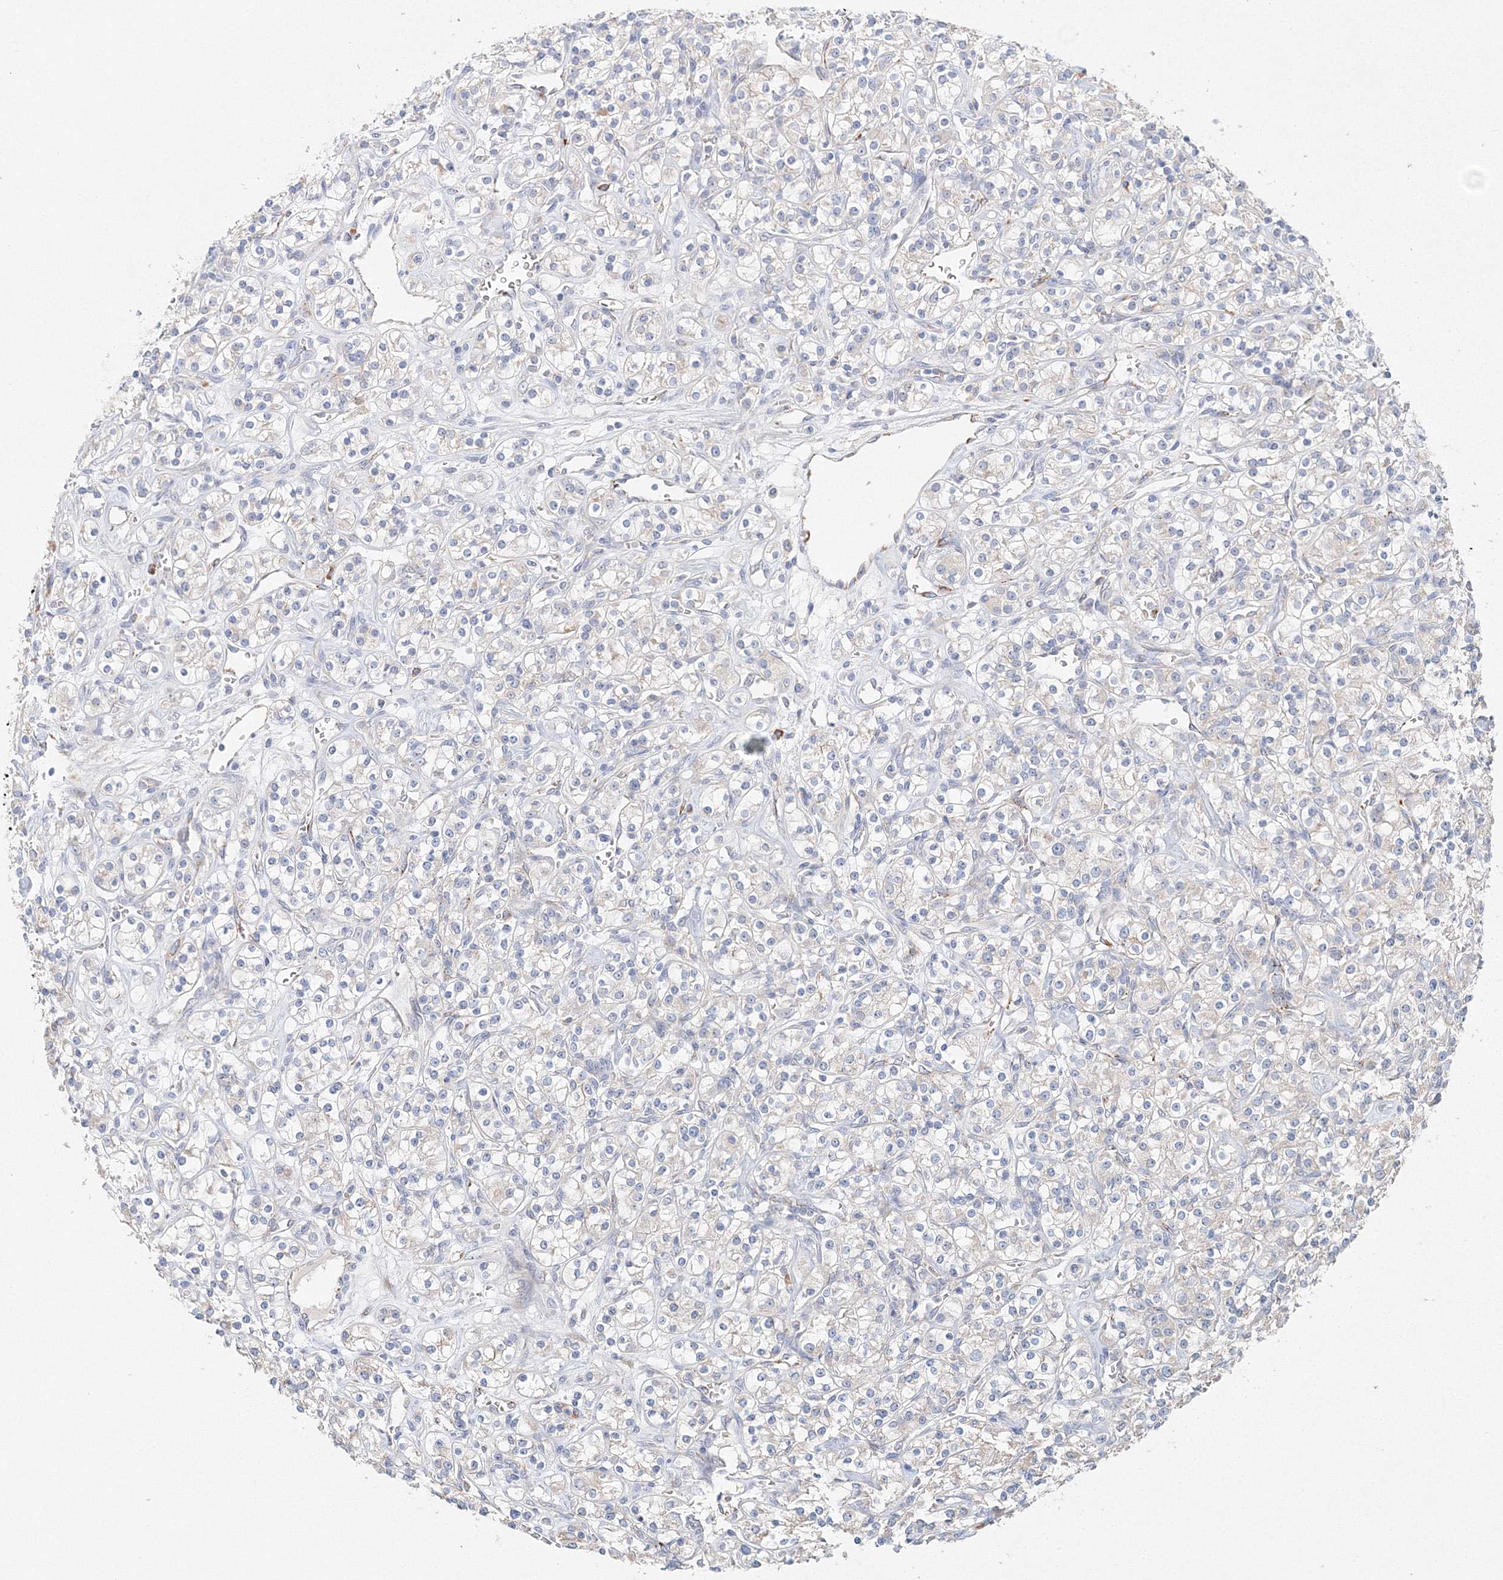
{"staining": {"intensity": "negative", "quantity": "none", "location": "none"}, "tissue": "renal cancer", "cell_type": "Tumor cells", "image_type": "cancer", "snomed": [{"axis": "morphology", "description": "Adenocarcinoma, NOS"}, {"axis": "topography", "description": "Kidney"}], "caption": "Photomicrograph shows no significant protein staining in tumor cells of adenocarcinoma (renal).", "gene": "WDR49", "patient": {"sex": "male", "age": 77}}